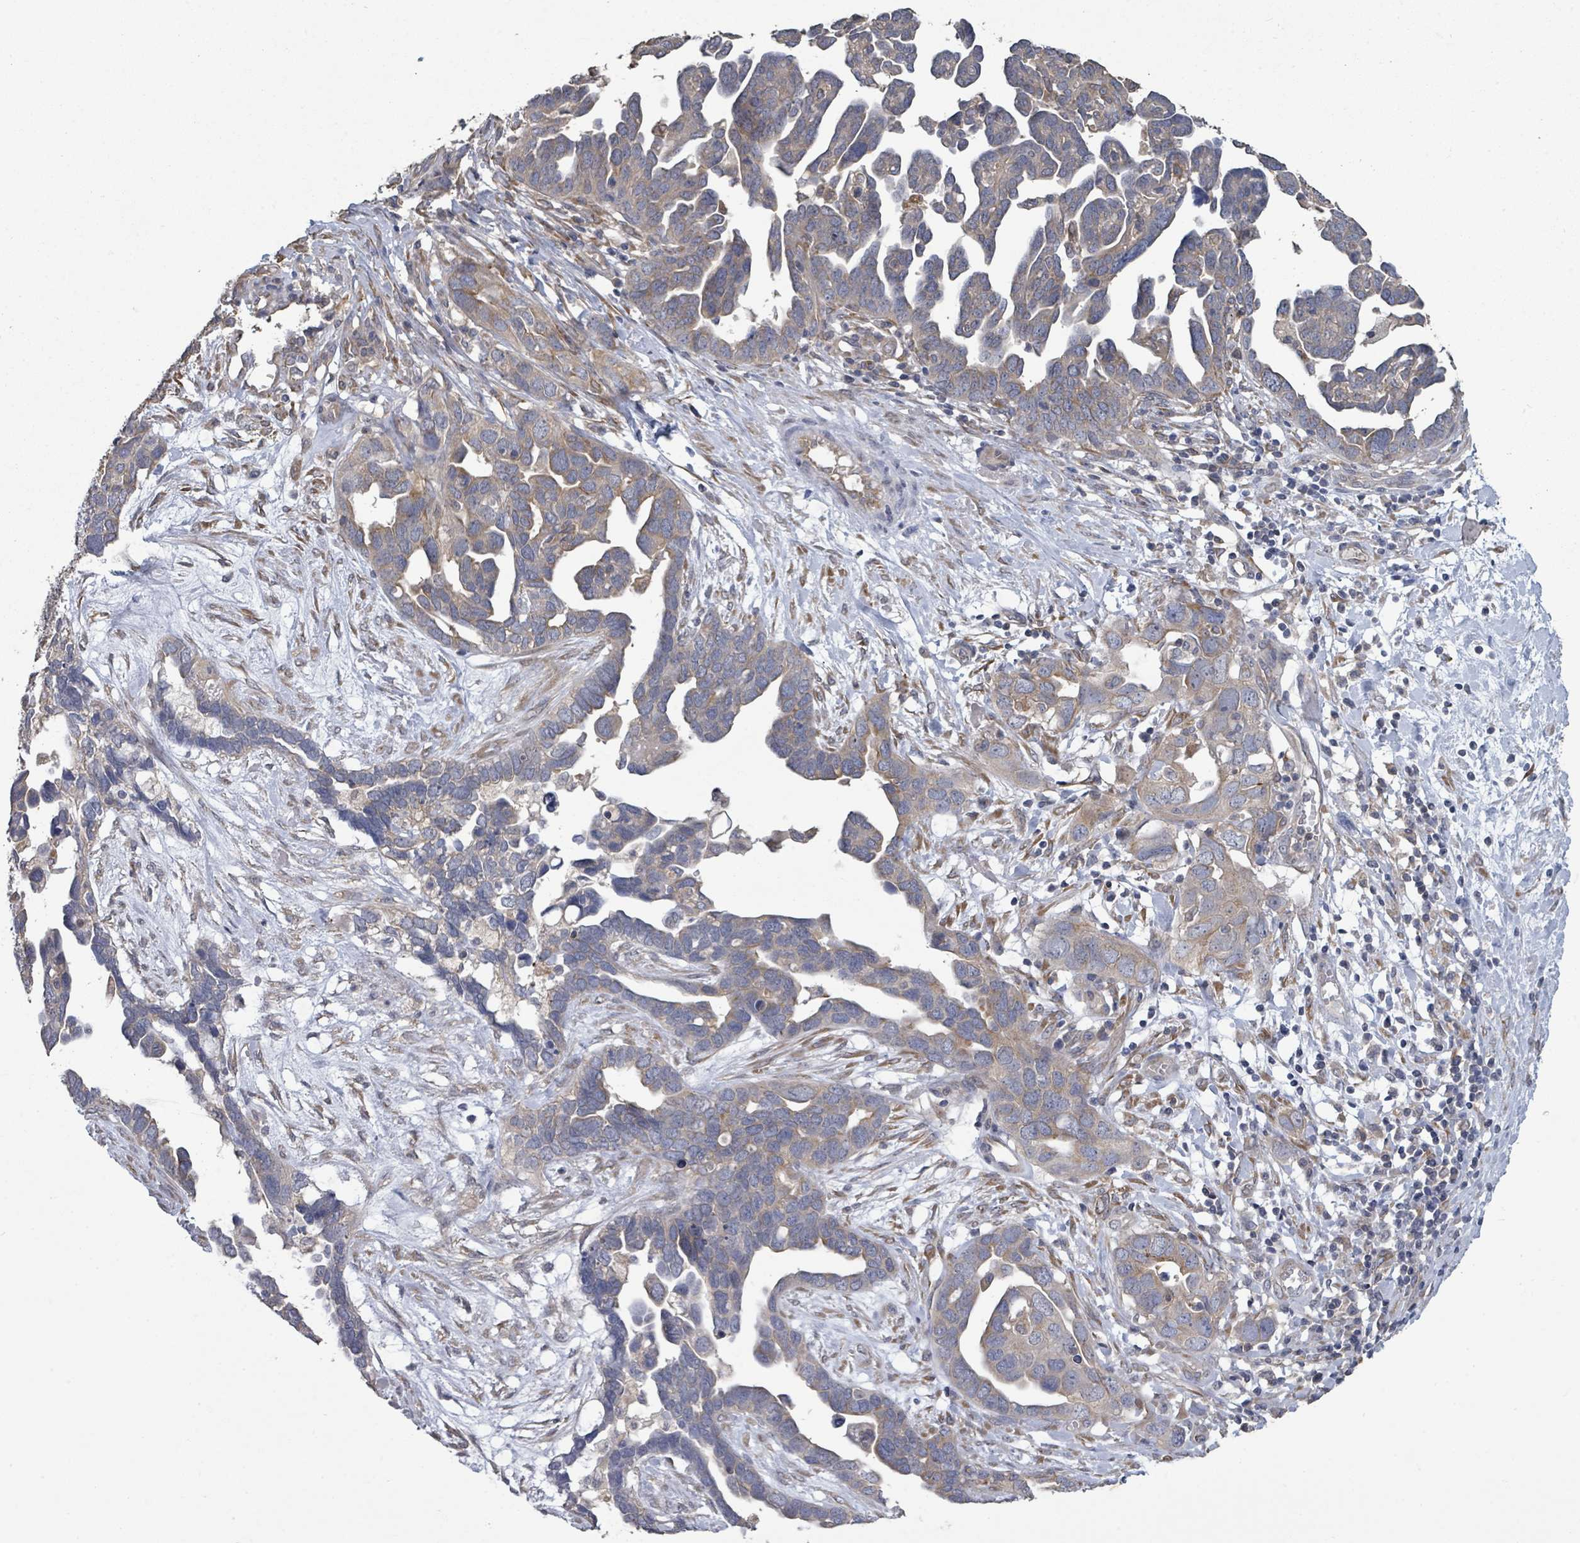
{"staining": {"intensity": "weak", "quantity": "25%-75%", "location": "cytoplasmic/membranous"}, "tissue": "ovarian cancer", "cell_type": "Tumor cells", "image_type": "cancer", "snomed": [{"axis": "morphology", "description": "Cystadenocarcinoma, serous, NOS"}, {"axis": "topography", "description": "Ovary"}], "caption": "Ovarian cancer (serous cystadenocarcinoma) was stained to show a protein in brown. There is low levels of weak cytoplasmic/membranous positivity in about 25%-75% of tumor cells.", "gene": "SLC9A7", "patient": {"sex": "female", "age": 54}}